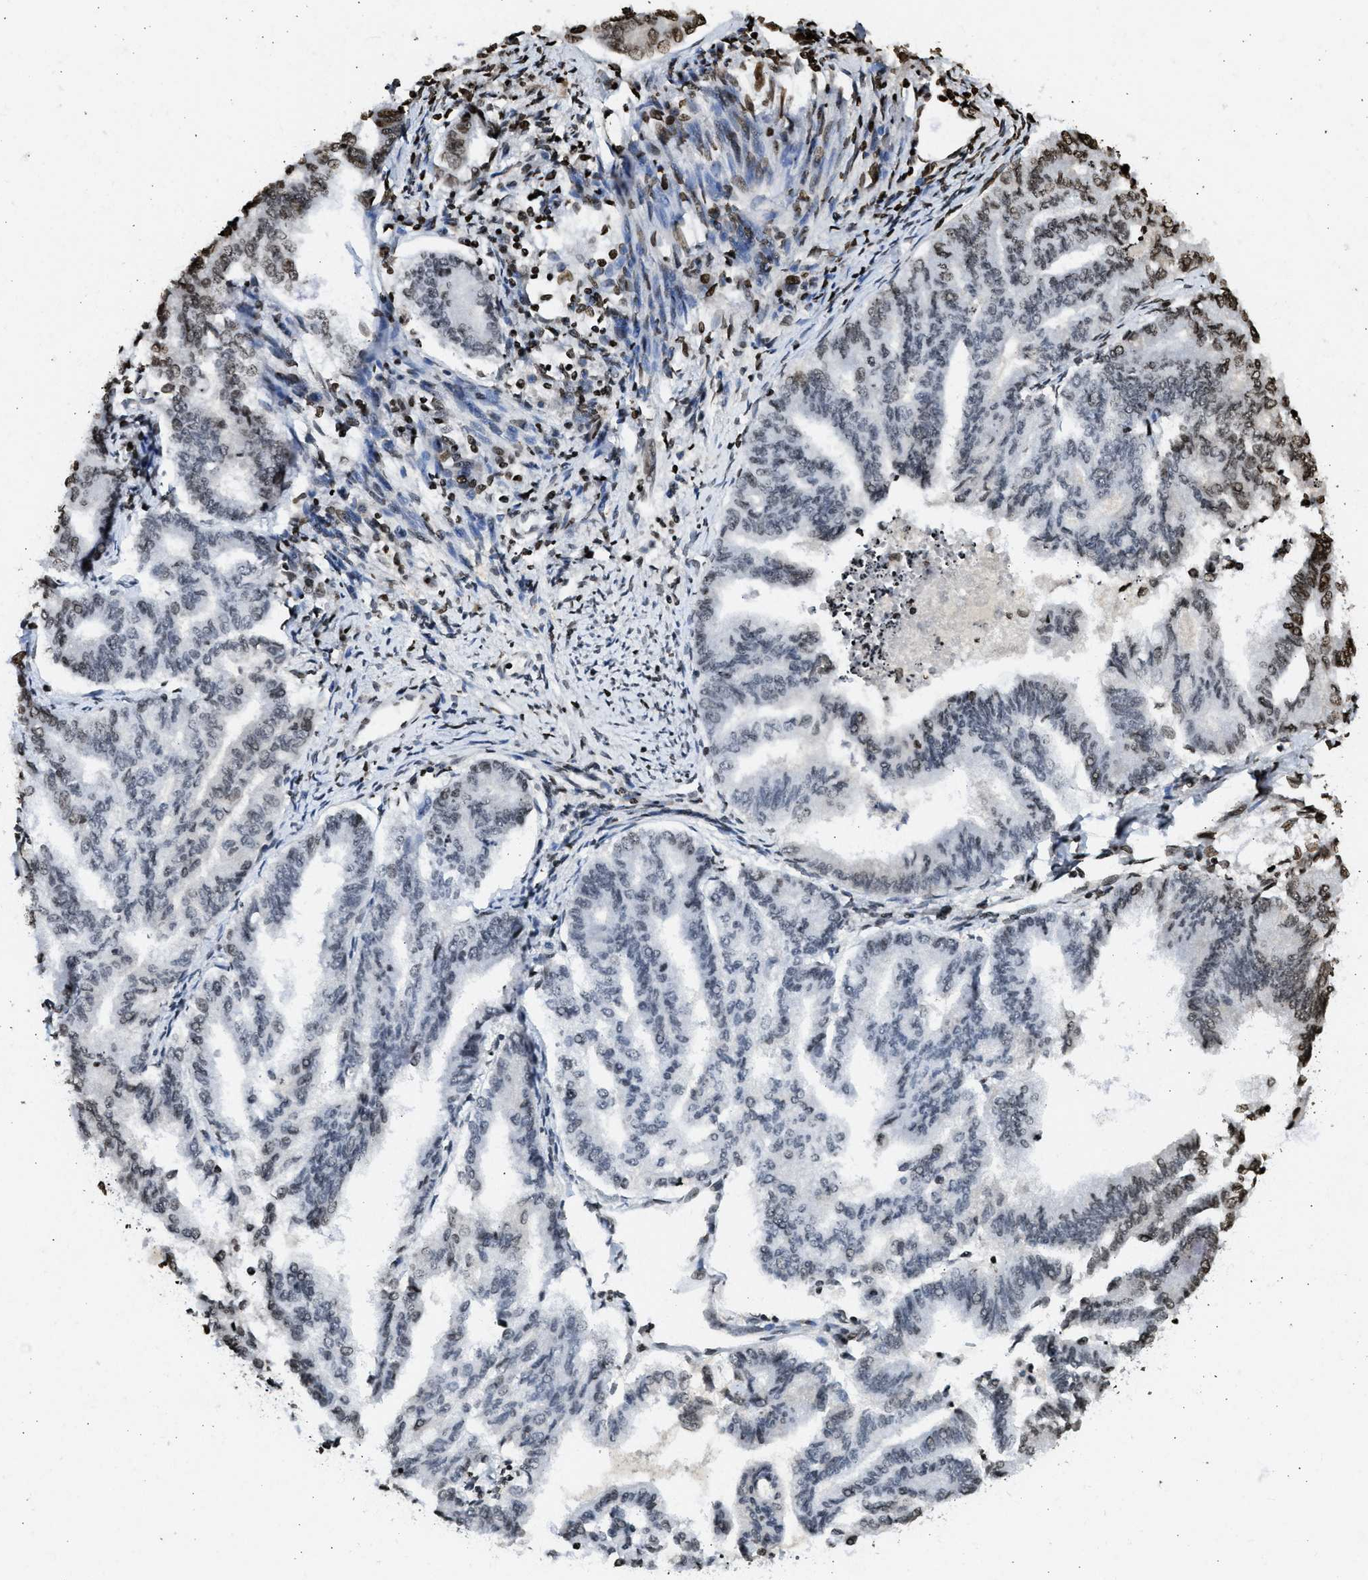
{"staining": {"intensity": "negative", "quantity": "none", "location": "none"}, "tissue": "endometrial cancer", "cell_type": "Tumor cells", "image_type": "cancer", "snomed": [{"axis": "morphology", "description": "Adenocarcinoma, NOS"}, {"axis": "topography", "description": "Endometrium"}], "caption": "DAB (3,3'-diaminobenzidine) immunohistochemical staining of endometrial cancer (adenocarcinoma) demonstrates no significant positivity in tumor cells.", "gene": "RRAGC", "patient": {"sex": "female", "age": 79}}